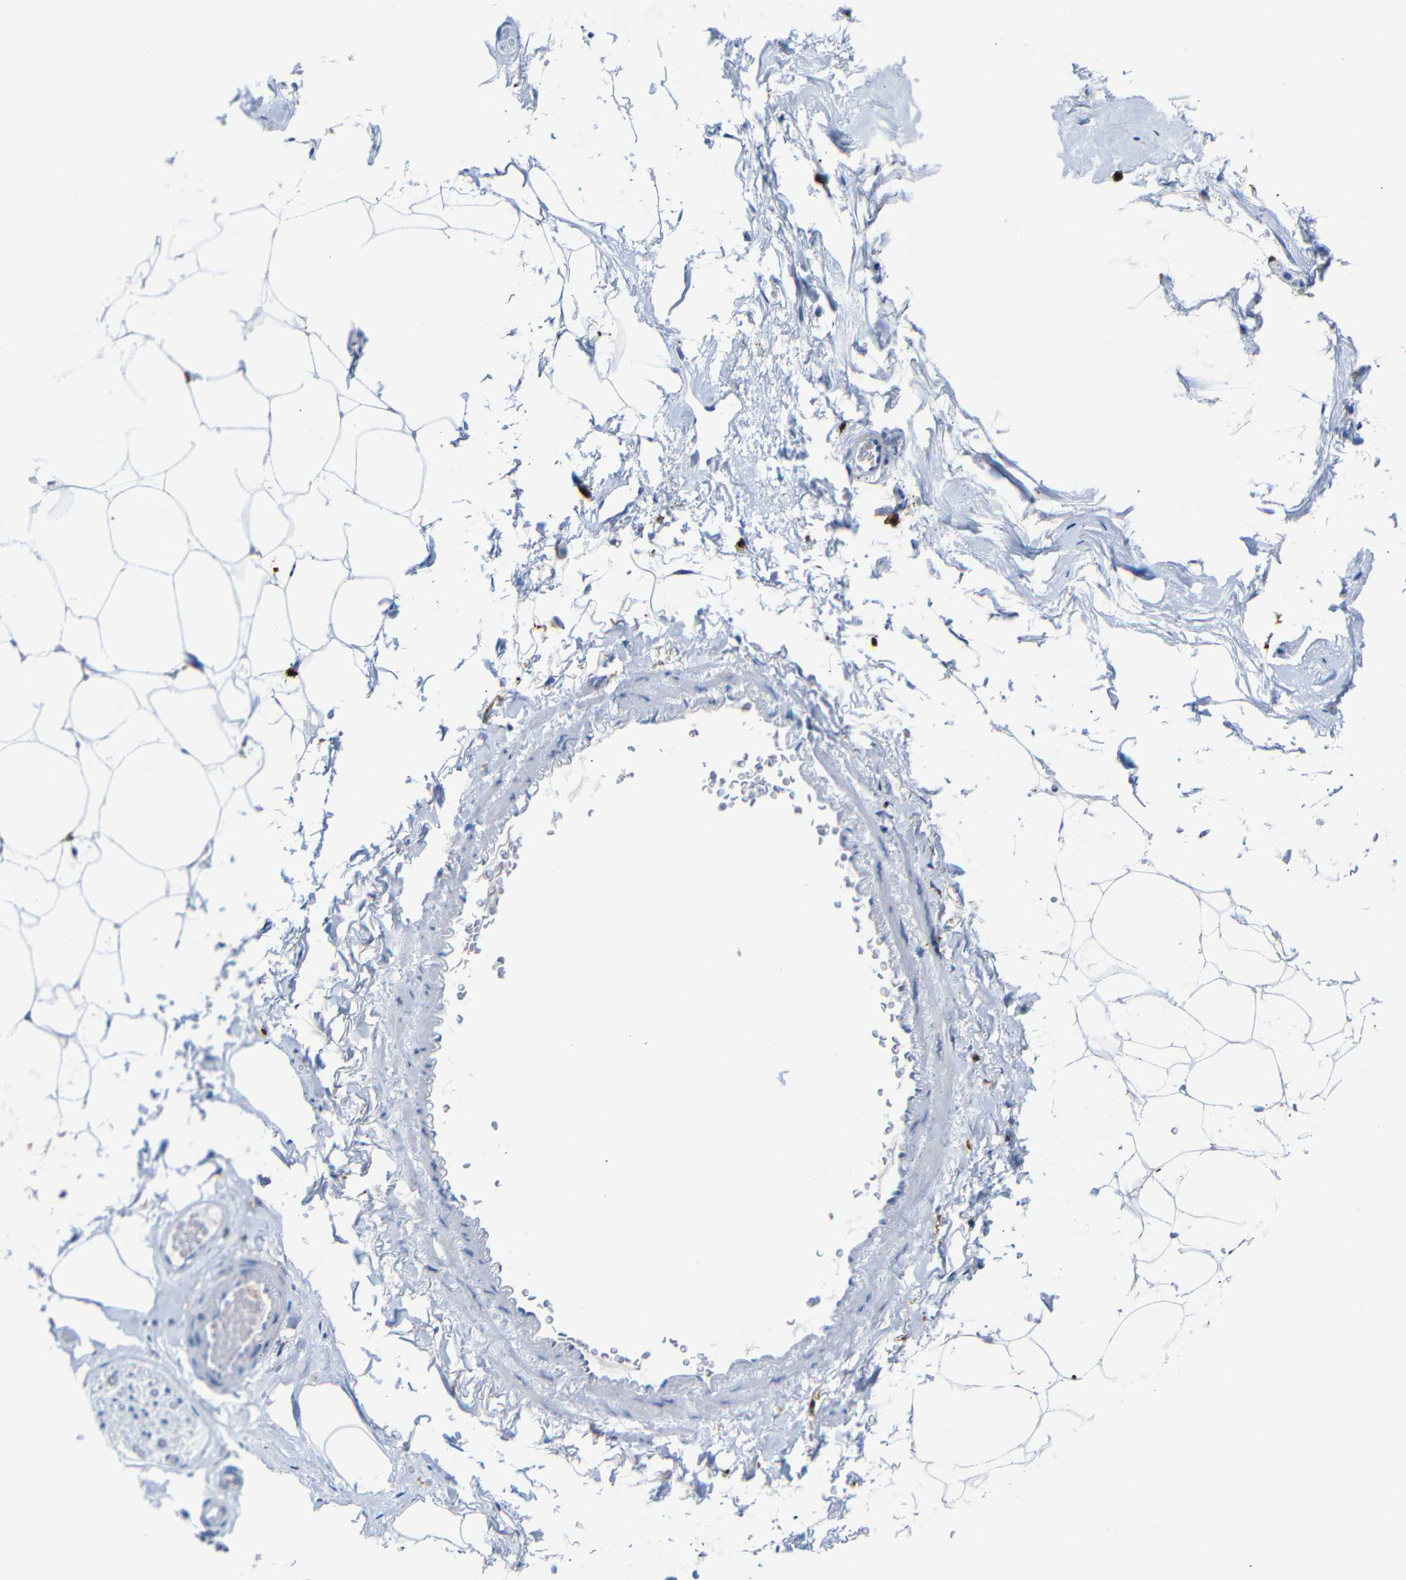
{"staining": {"intensity": "negative", "quantity": "none", "location": "none"}, "tissue": "adipose tissue", "cell_type": "Adipocytes", "image_type": "normal", "snomed": [{"axis": "morphology", "description": "Normal tissue, NOS"}, {"axis": "topography", "description": "Breast"}, {"axis": "topography", "description": "Soft tissue"}], "caption": "A micrograph of human adipose tissue is negative for staining in adipocytes. (Stains: DAB immunohistochemistry (IHC) with hematoxylin counter stain, Microscopy: brightfield microscopy at high magnification).", "gene": "C1orf210", "patient": {"sex": "female", "age": 75}}